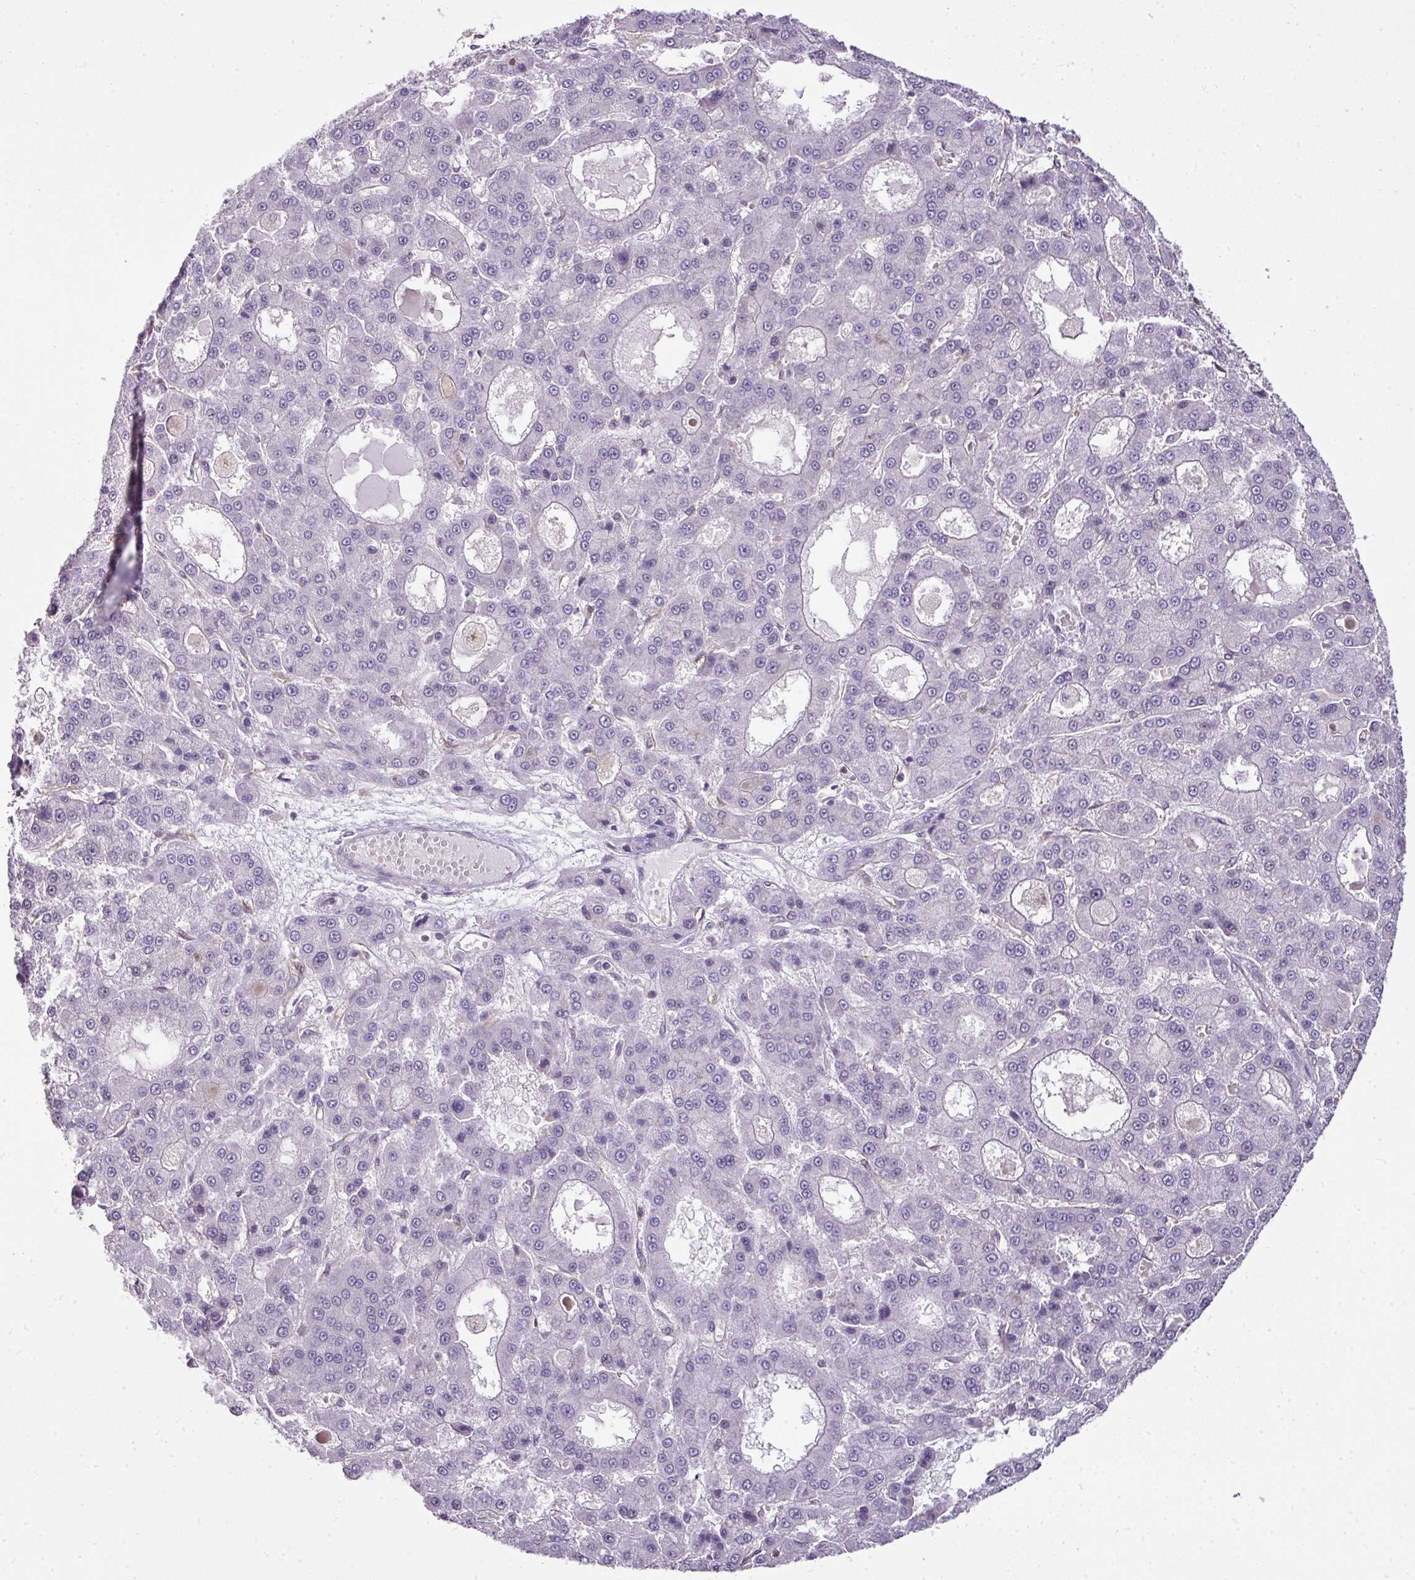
{"staining": {"intensity": "negative", "quantity": "none", "location": "none"}, "tissue": "liver cancer", "cell_type": "Tumor cells", "image_type": "cancer", "snomed": [{"axis": "morphology", "description": "Carcinoma, Hepatocellular, NOS"}, {"axis": "topography", "description": "Liver"}], "caption": "An immunohistochemistry photomicrograph of liver cancer is shown. There is no staining in tumor cells of liver cancer.", "gene": "C19orf33", "patient": {"sex": "male", "age": 70}}